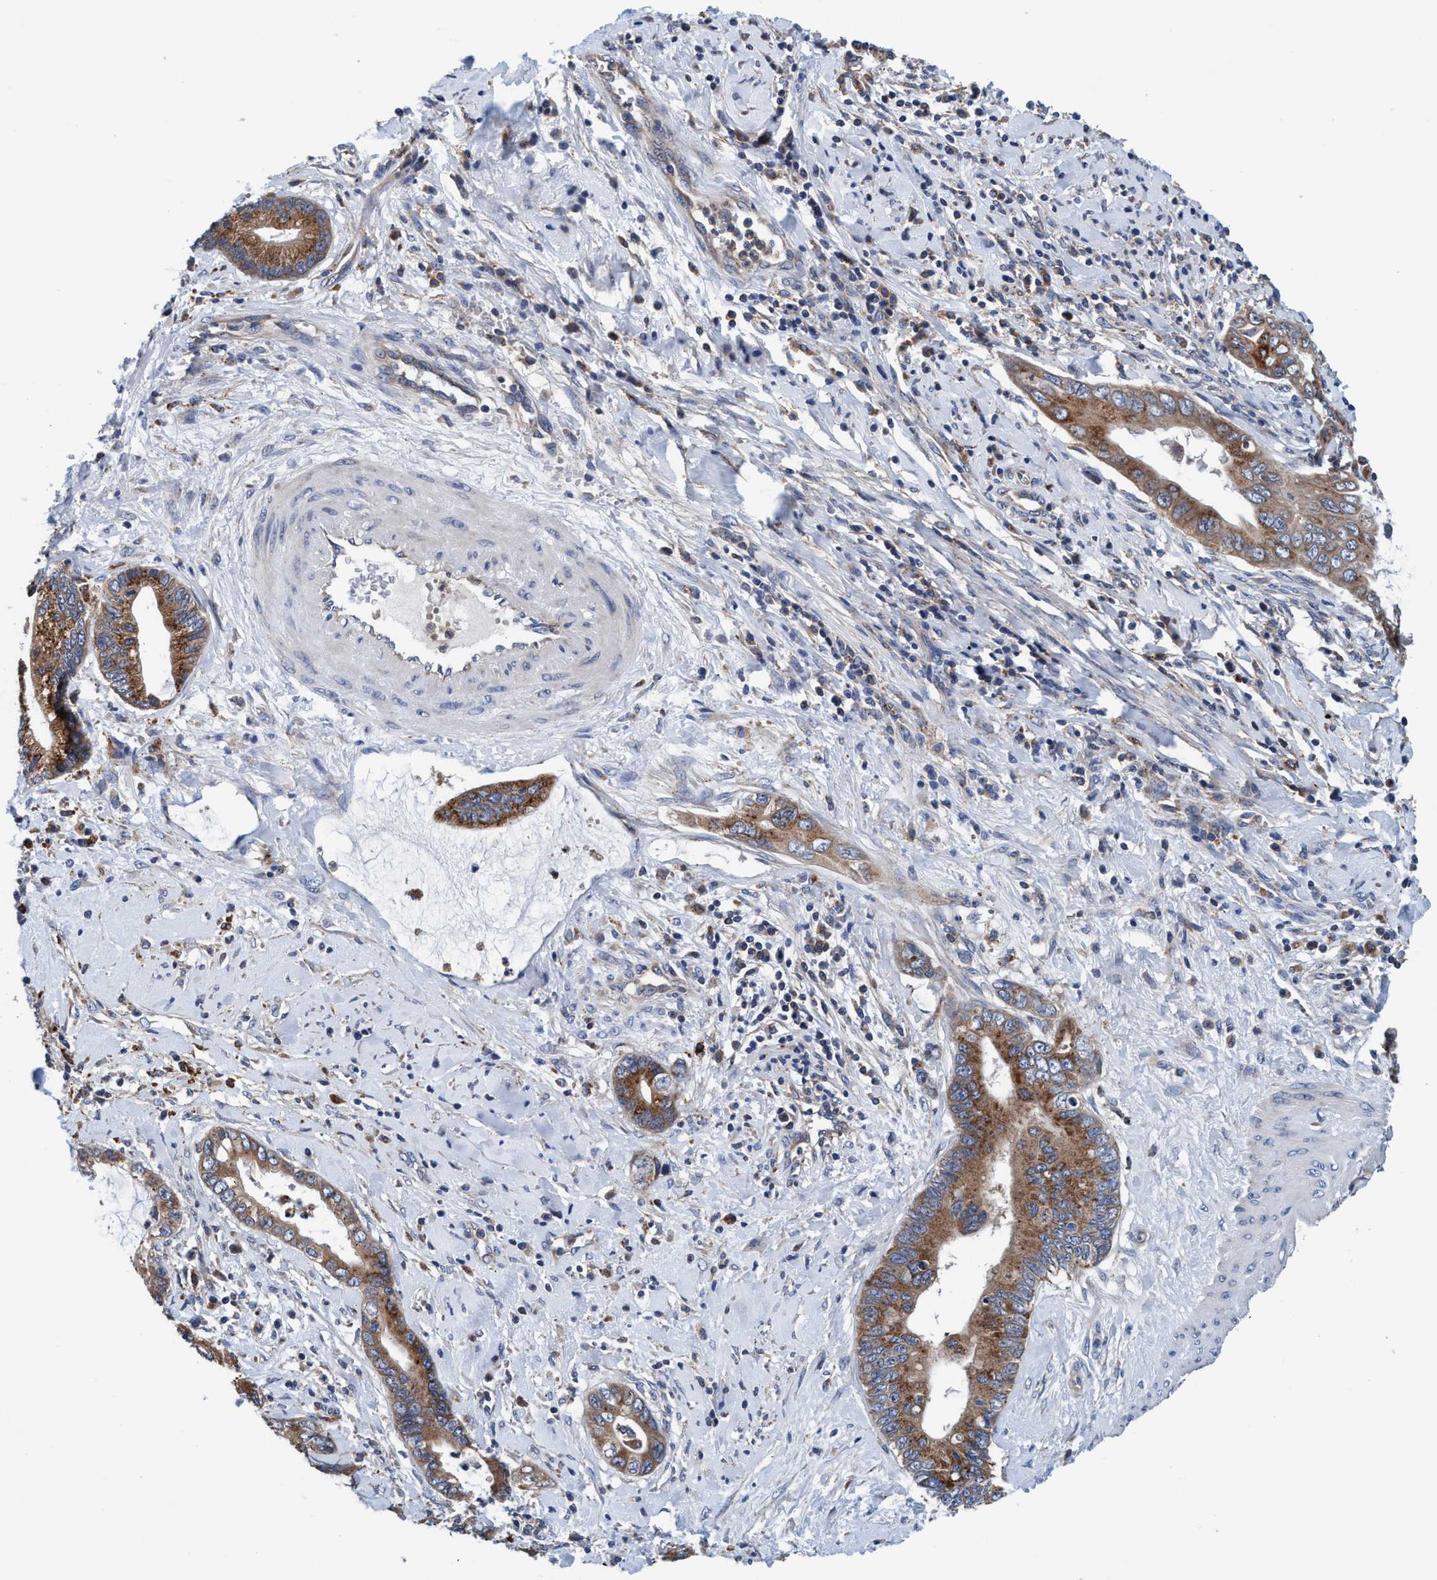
{"staining": {"intensity": "moderate", "quantity": ">75%", "location": "cytoplasmic/membranous"}, "tissue": "cervical cancer", "cell_type": "Tumor cells", "image_type": "cancer", "snomed": [{"axis": "morphology", "description": "Adenocarcinoma, NOS"}, {"axis": "topography", "description": "Cervix"}], "caption": "Cervical adenocarcinoma stained with a protein marker shows moderate staining in tumor cells.", "gene": "ENDOG", "patient": {"sex": "female", "age": 44}}